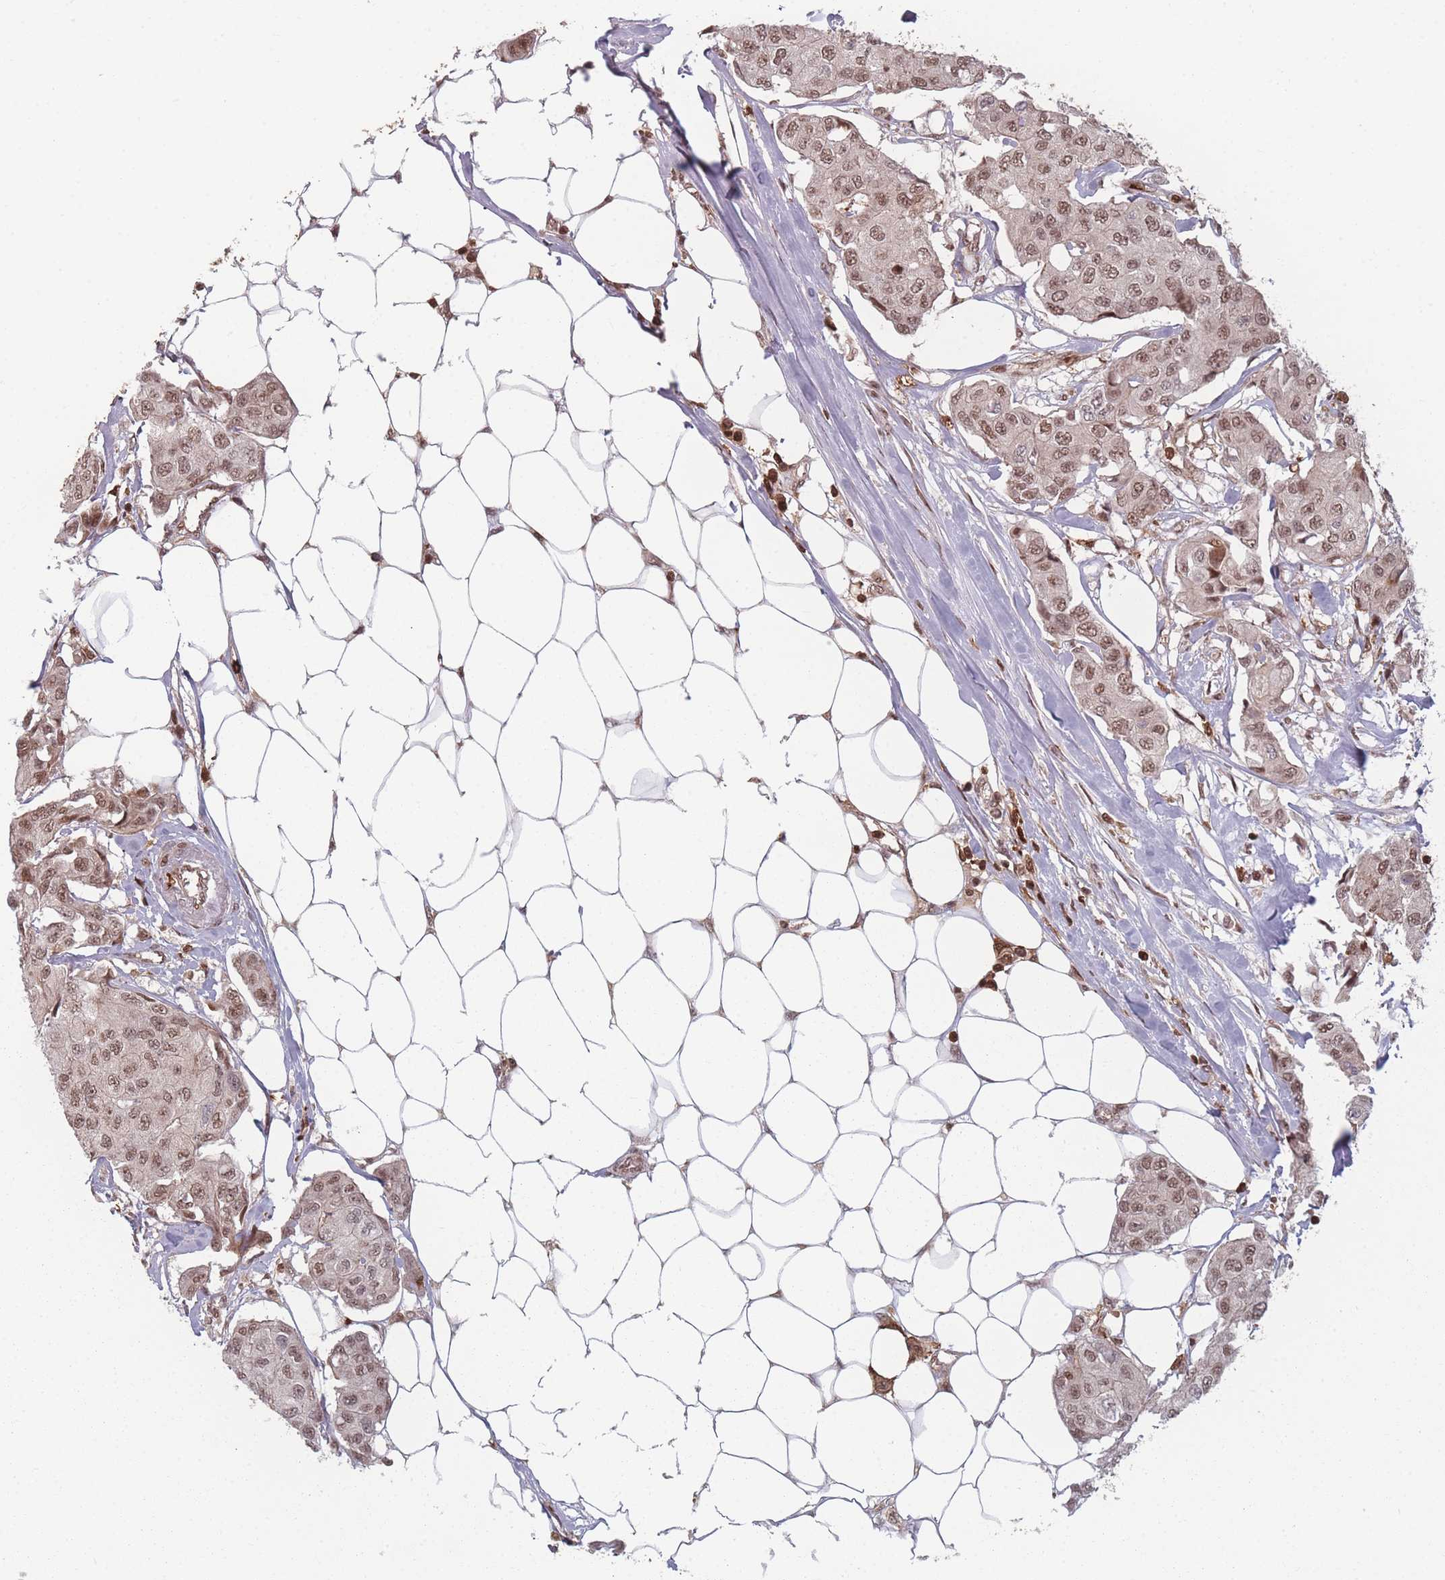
{"staining": {"intensity": "moderate", "quantity": ">75%", "location": "nuclear"}, "tissue": "breast cancer", "cell_type": "Tumor cells", "image_type": "cancer", "snomed": [{"axis": "morphology", "description": "Duct carcinoma"}, {"axis": "topography", "description": "Breast"}, {"axis": "topography", "description": "Lymph node"}], "caption": "Immunohistochemistry of human breast cancer shows medium levels of moderate nuclear staining in about >75% of tumor cells. (Brightfield microscopy of DAB IHC at high magnification).", "gene": "WDR55", "patient": {"sex": "female", "age": 80}}